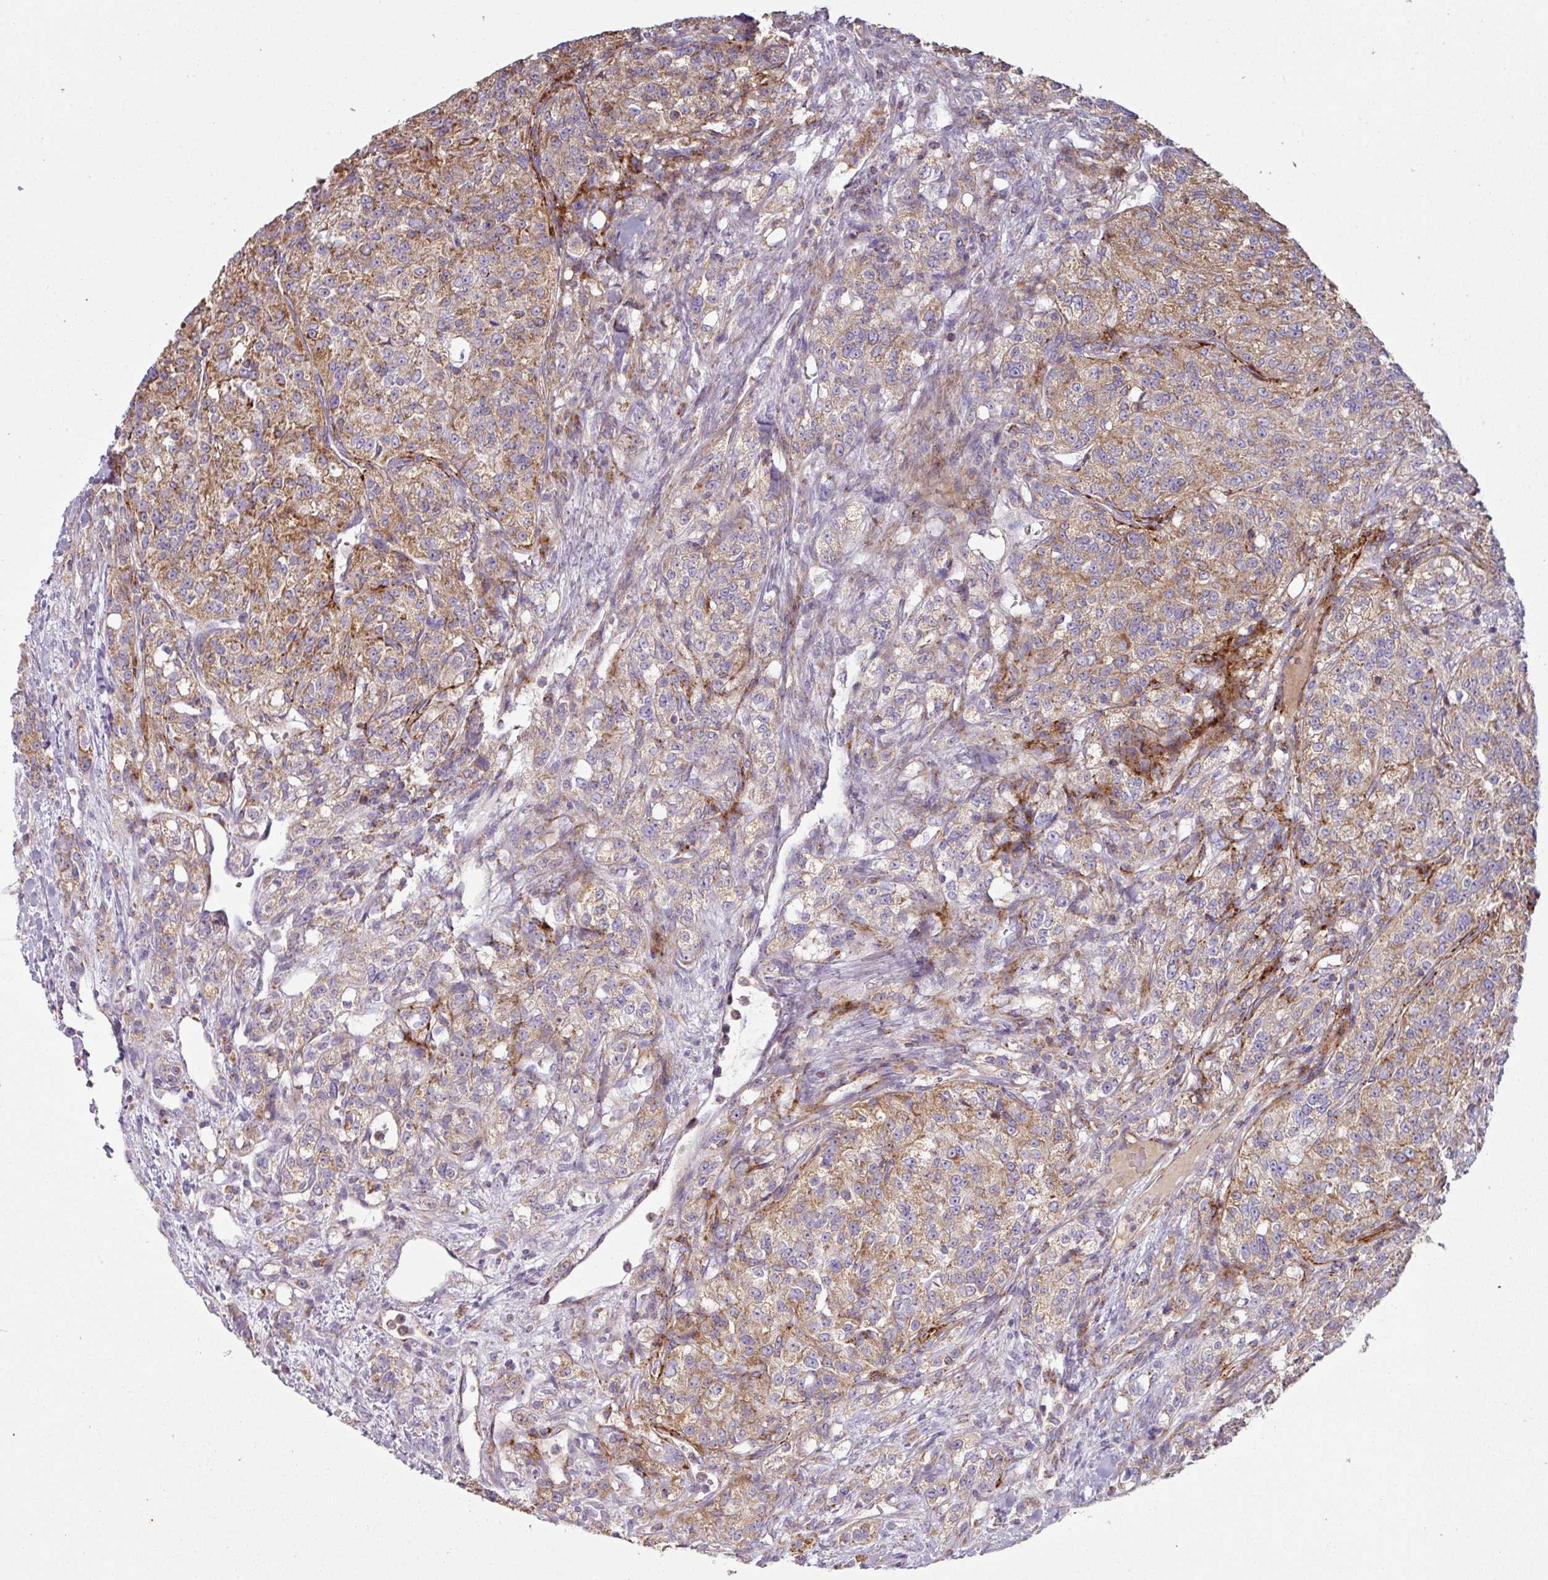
{"staining": {"intensity": "moderate", "quantity": ">75%", "location": "cytoplasmic/membranous"}, "tissue": "renal cancer", "cell_type": "Tumor cells", "image_type": "cancer", "snomed": [{"axis": "morphology", "description": "Adenocarcinoma, NOS"}, {"axis": "topography", "description": "Kidney"}], "caption": "Renal adenocarcinoma stained with immunohistochemistry (IHC) exhibits moderate cytoplasmic/membranous positivity in approximately >75% of tumor cells.", "gene": "SQOR", "patient": {"sex": "female", "age": 63}}